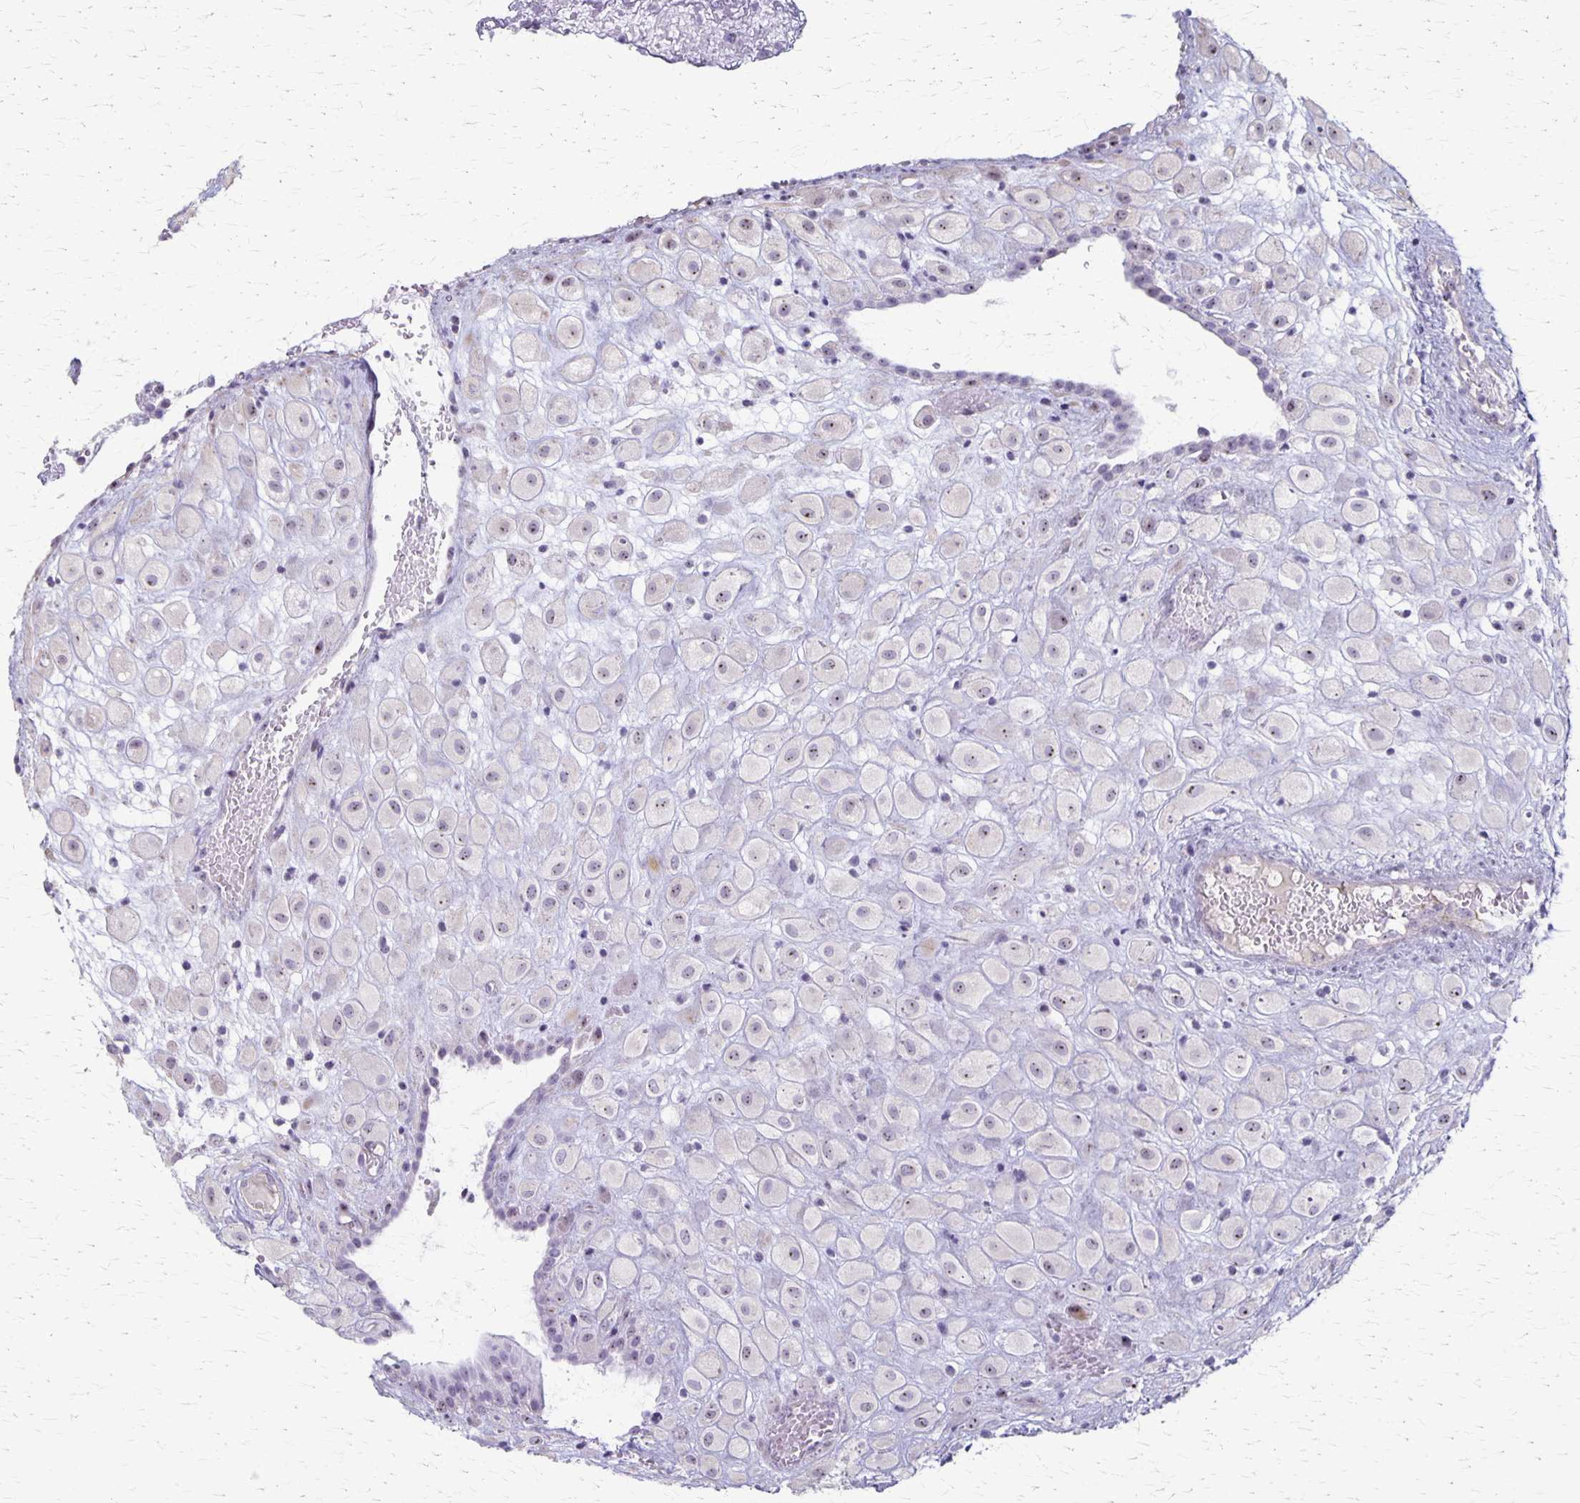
{"staining": {"intensity": "weak", "quantity": "<25%", "location": "nuclear"}, "tissue": "placenta", "cell_type": "Decidual cells", "image_type": "normal", "snomed": [{"axis": "morphology", "description": "Normal tissue, NOS"}, {"axis": "topography", "description": "Placenta"}], "caption": "Decidual cells are negative for brown protein staining in normal placenta. The staining is performed using DAB (3,3'-diaminobenzidine) brown chromogen with nuclei counter-stained in using hematoxylin.", "gene": "DLK2", "patient": {"sex": "female", "age": 24}}